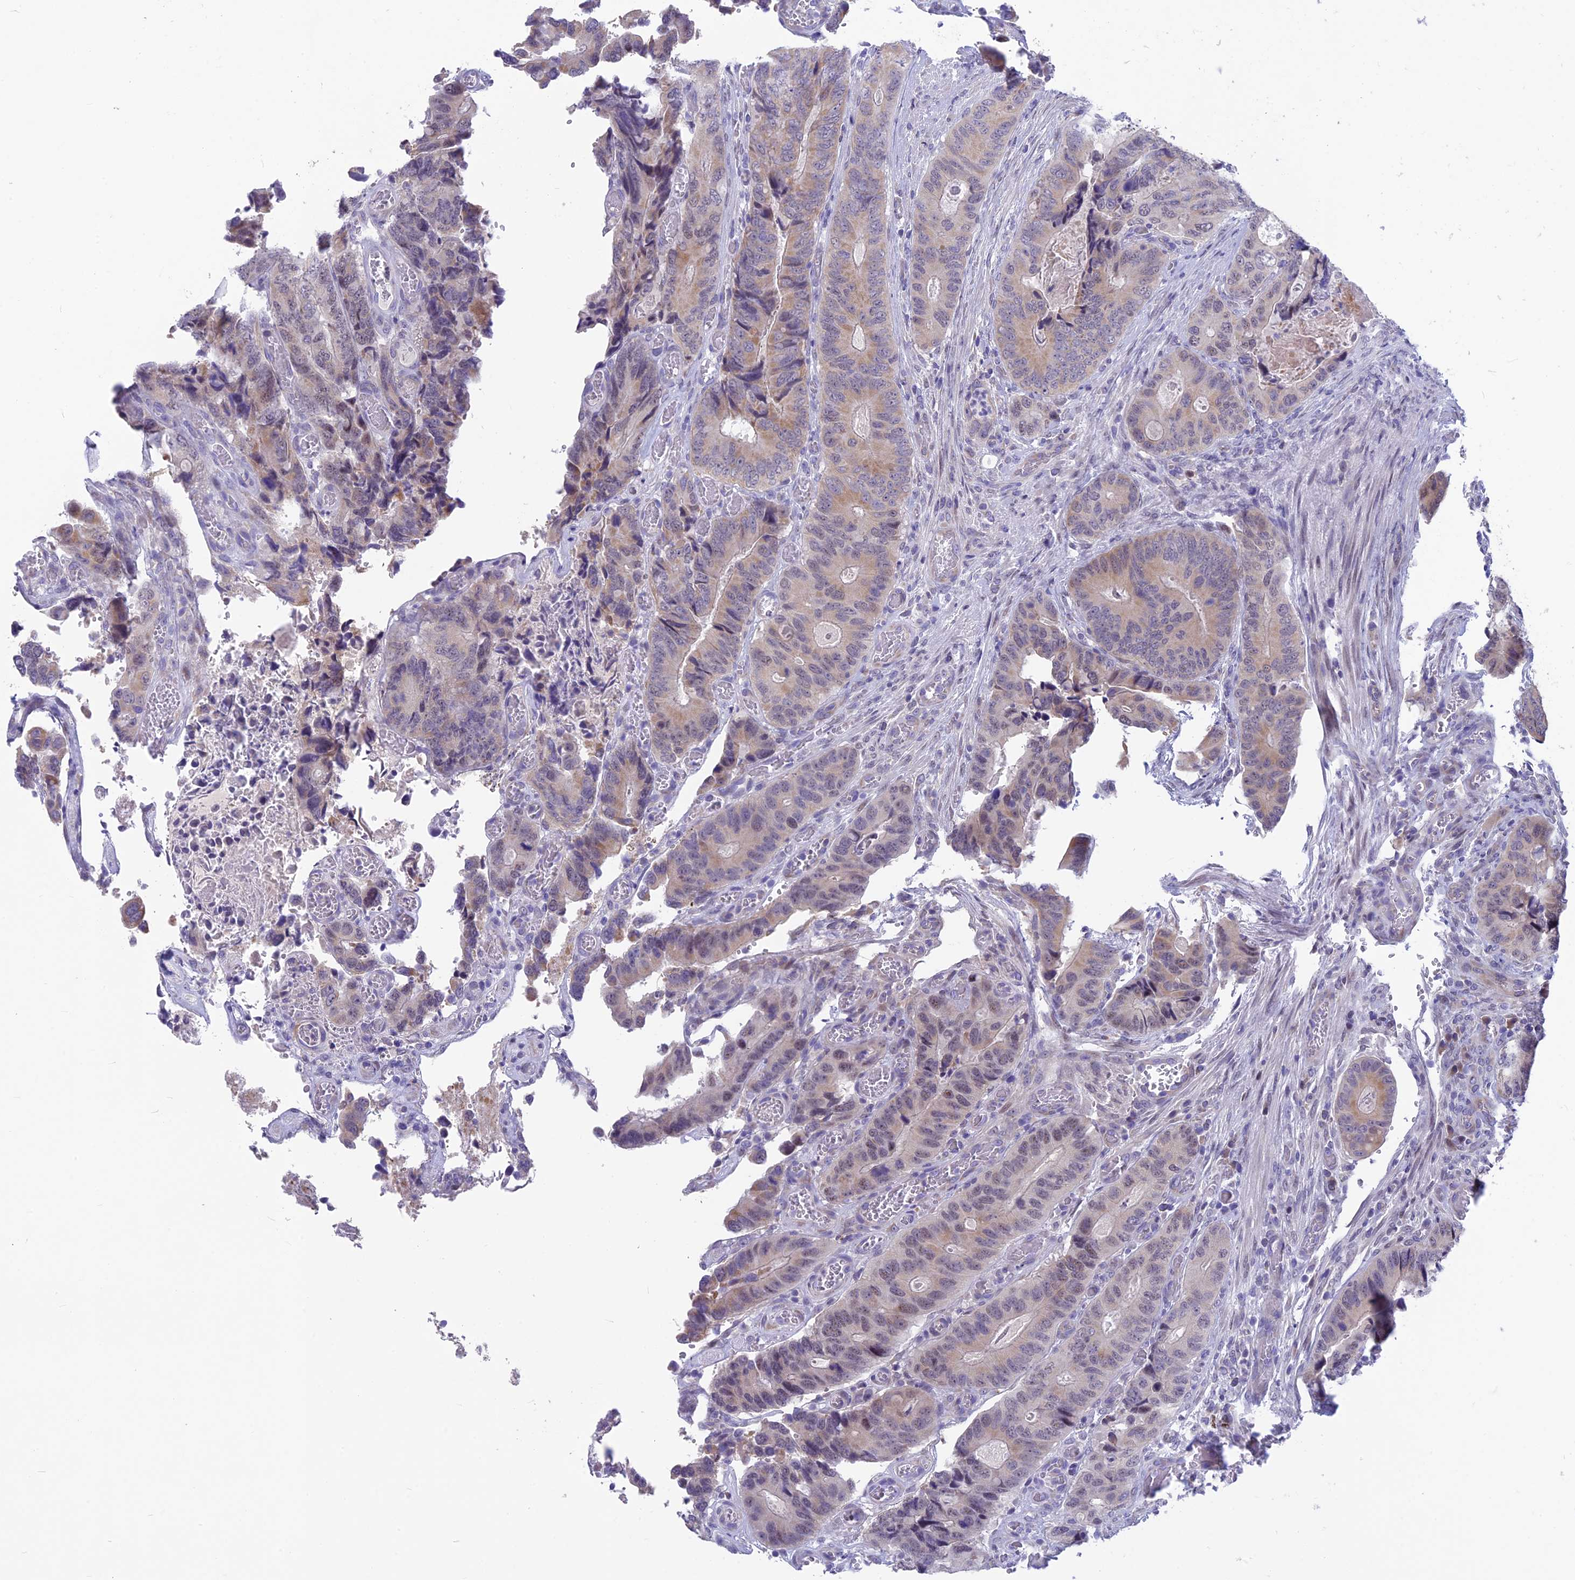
{"staining": {"intensity": "weak", "quantity": "25%-75%", "location": "cytoplasmic/membranous"}, "tissue": "colorectal cancer", "cell_type": "Tumor cells", "image_type": "cancer", "snomed": [{"axis": "morphology", "description": "Adenocarcinoma, NOS"}, {"axis": "topography", "description": "Colon"}], "caption": "Adenocarcinoma (colorectal) stained with DAB (3,3'-diaminobenzidine) immunohistochemistry (IHC) shows low levels of weak cytoplasmic/membranous staining in about 25%-75% of tumor cells.", "gene": "SNTN", "patient": {"sex": "male", "age": 84}}